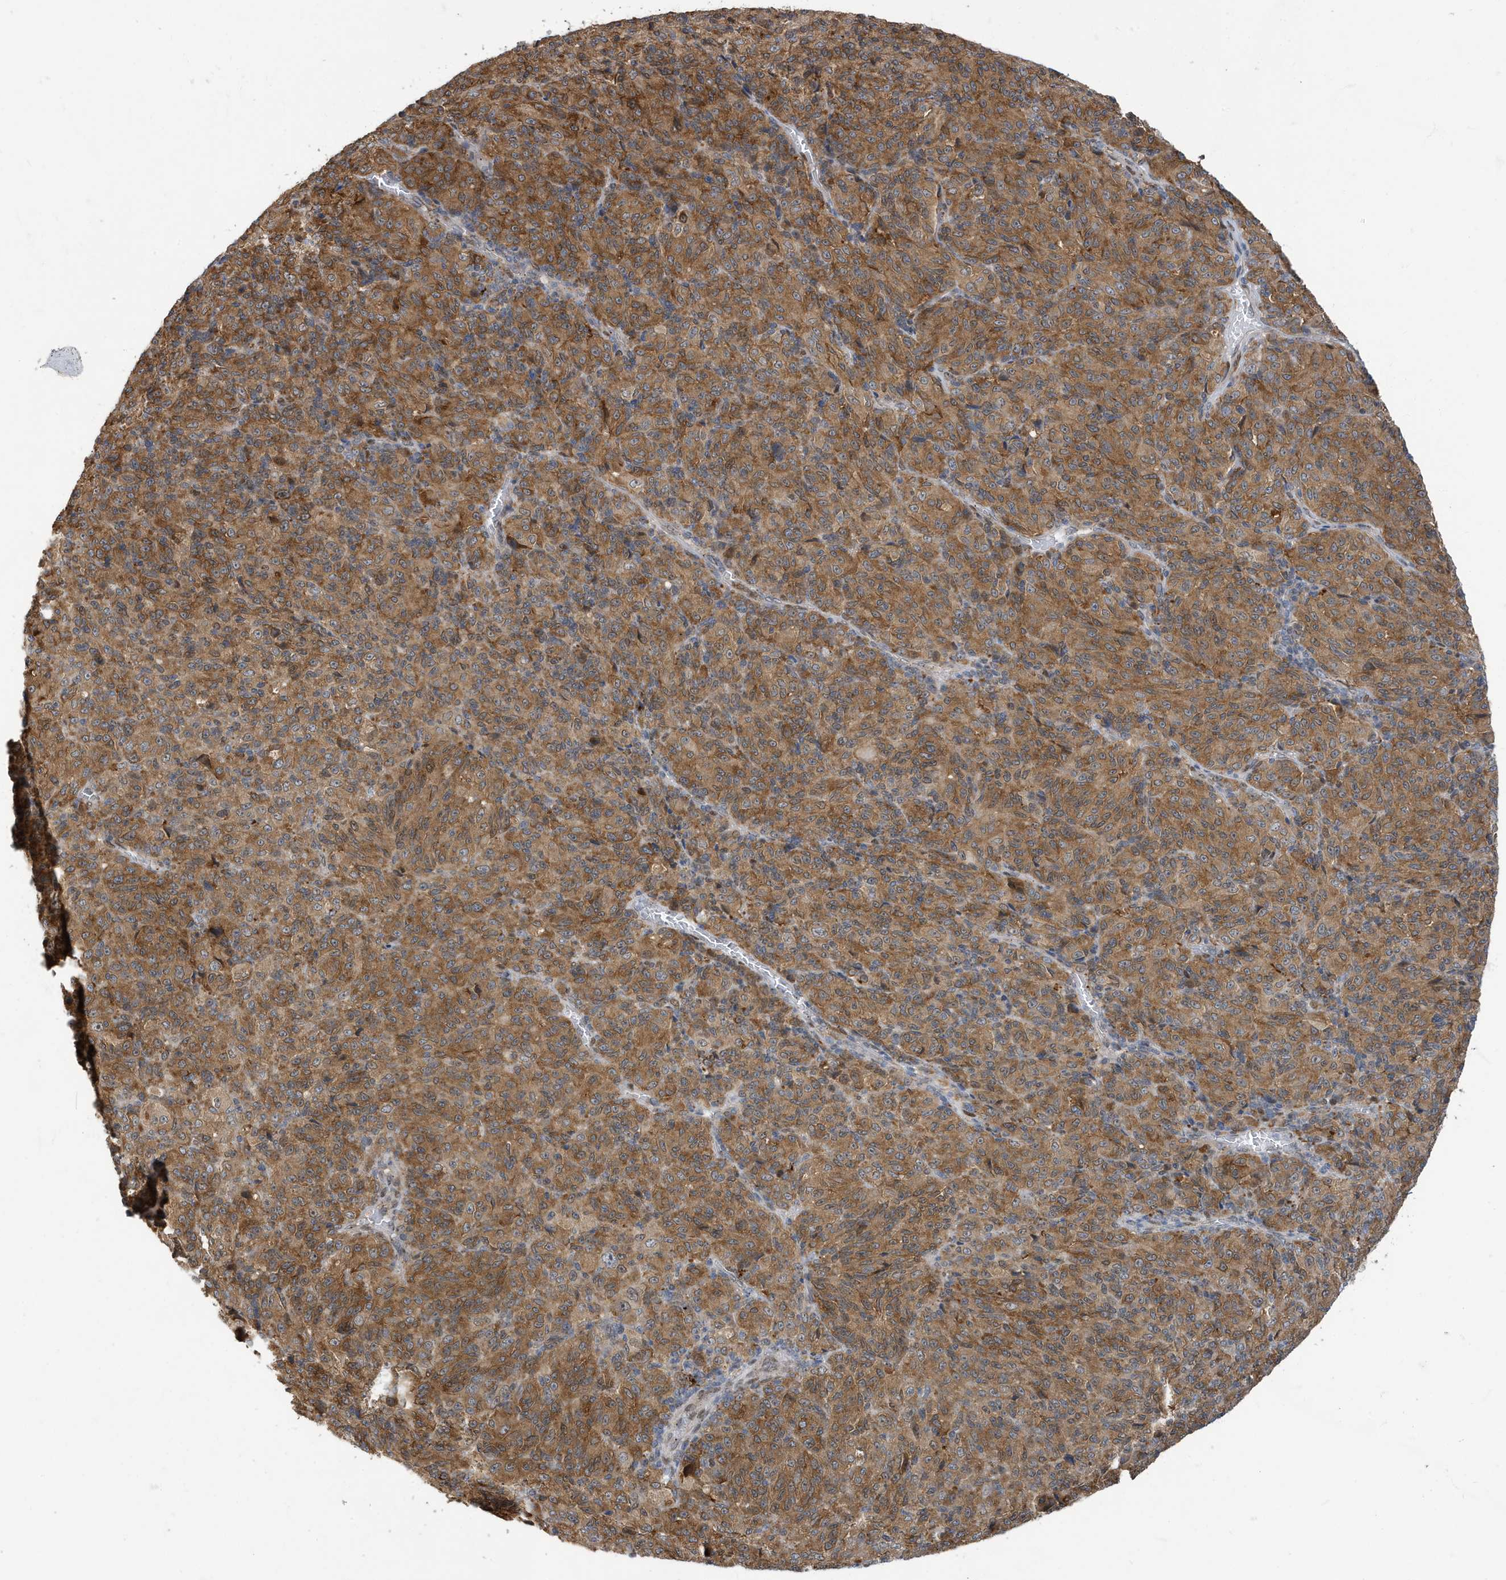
{"staining": {"intensity": "moderate", "quantity": ">75%", "location": "cytoplasmic/membranous"}, "tissue": "melanoma", "cell_type": "Tumor cells", "image_type": "cancer", "snomed": [{"axis": "morphology", "description": "Malignant melanoma, Metastatic site"}, {"axis": "topography", "description": "Brain"}], "caption": "Moderate cytoplasmic/membranous expression for a protein is identified in approximately >75% of tumor cells of melanoma using immunohistochemistry (IHC).", "gene": "ZNF507", "patient": {"sex": "female", "age": 56}}